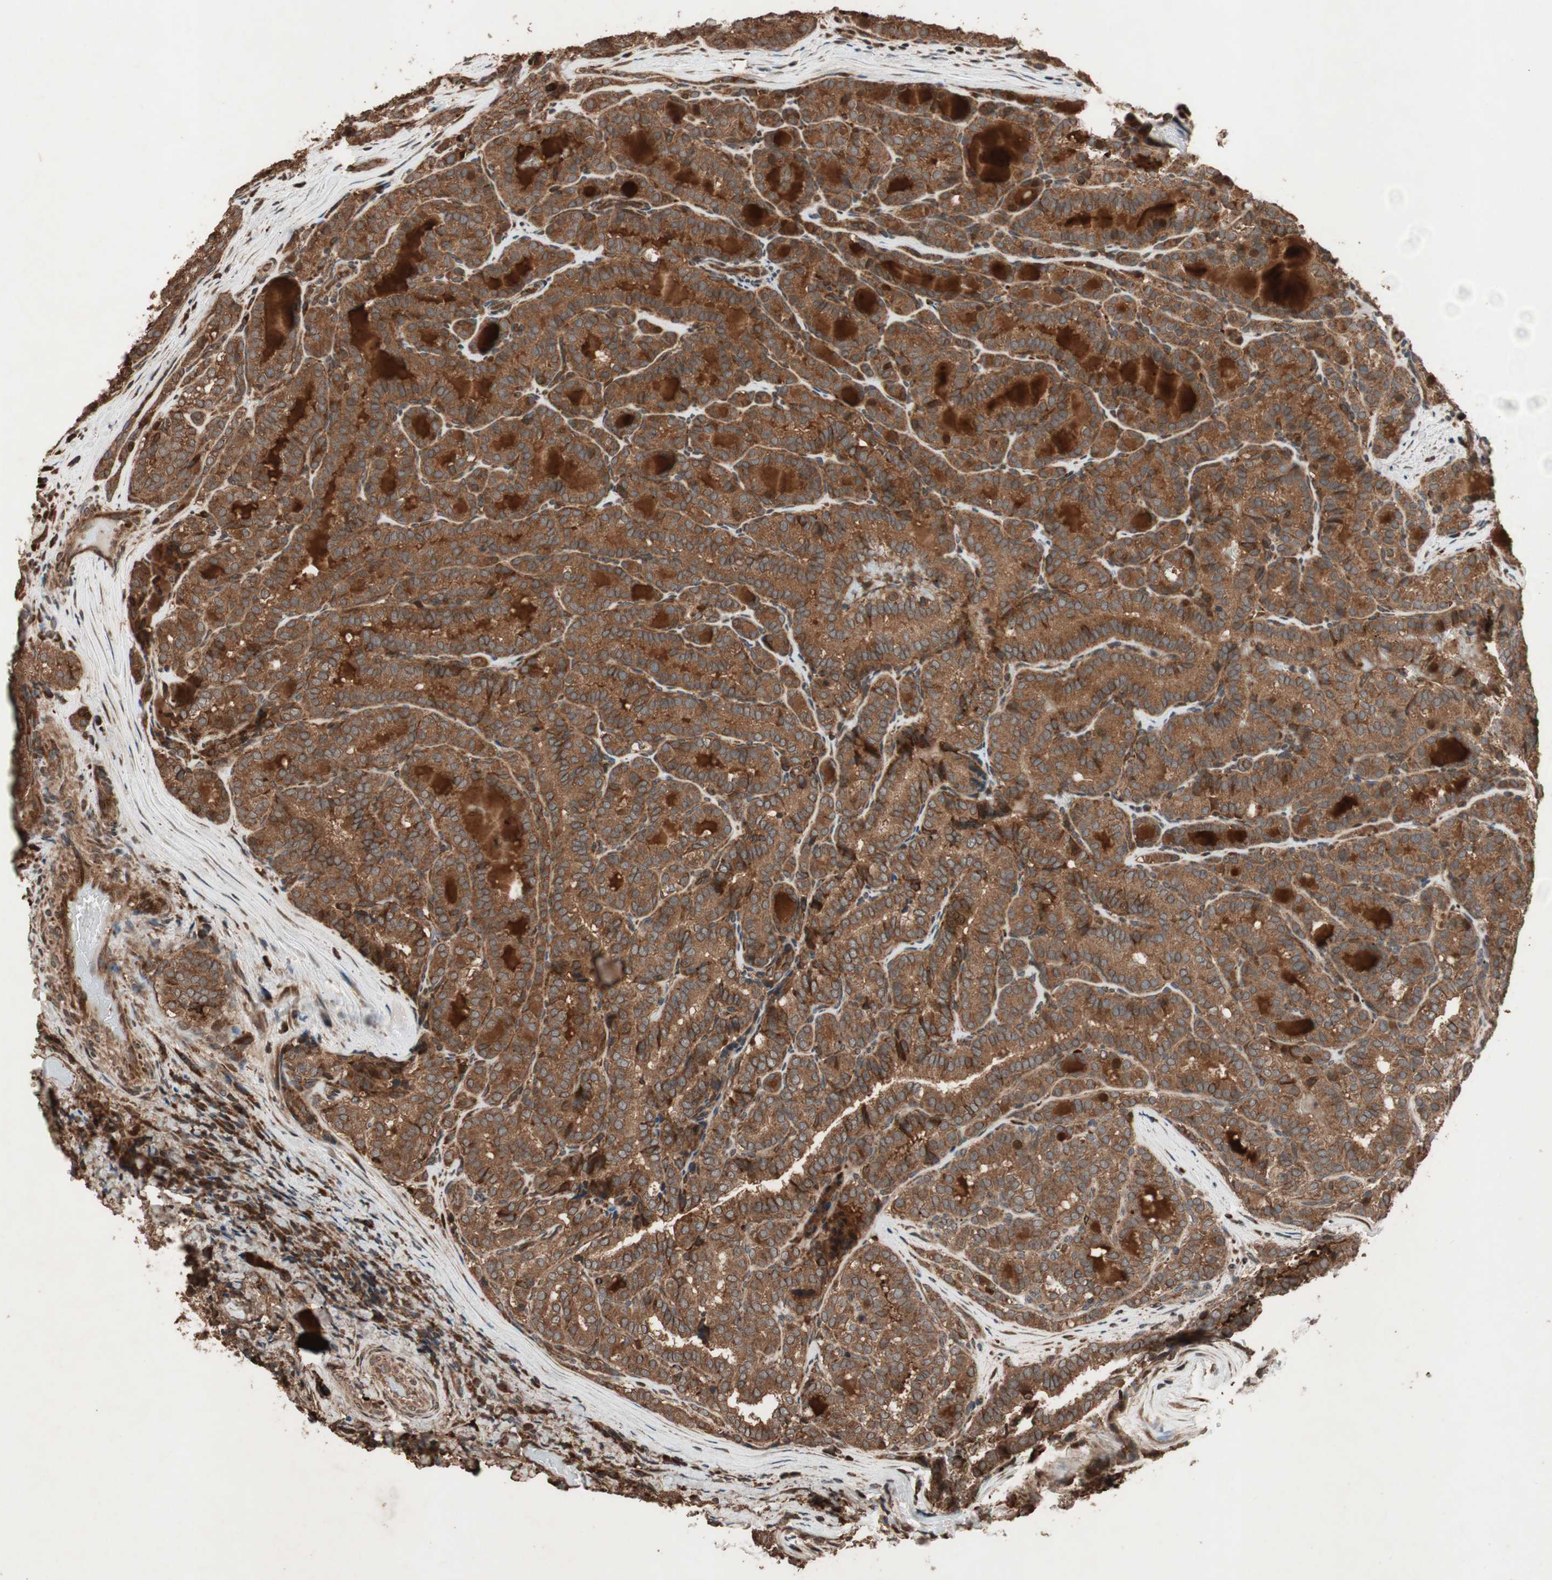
{"staining": {"intensity": "strong", "quantity": ">75%", "location": "cytoplasmic/membranous"}, "tissue": "thyroid cancer", "cell_type": "Tumor cells", "image_type": "cancer", "snomed": [{"axis": "morphology", "description": "Normal tissue, NOS"}, {"axis": "morphology", "description": "Papillary adenocarcinoma, NOS"}, {"axis": "topography", "description": "Thyroid gland"}], "caption": "Thyroid papillary adenocarcinoma tissue shows strong cytoplasmic/membranous positivity in about >75% of tumor cells", "gene": "RAB1A", "patient": {"sex": "female", "age": 30}}